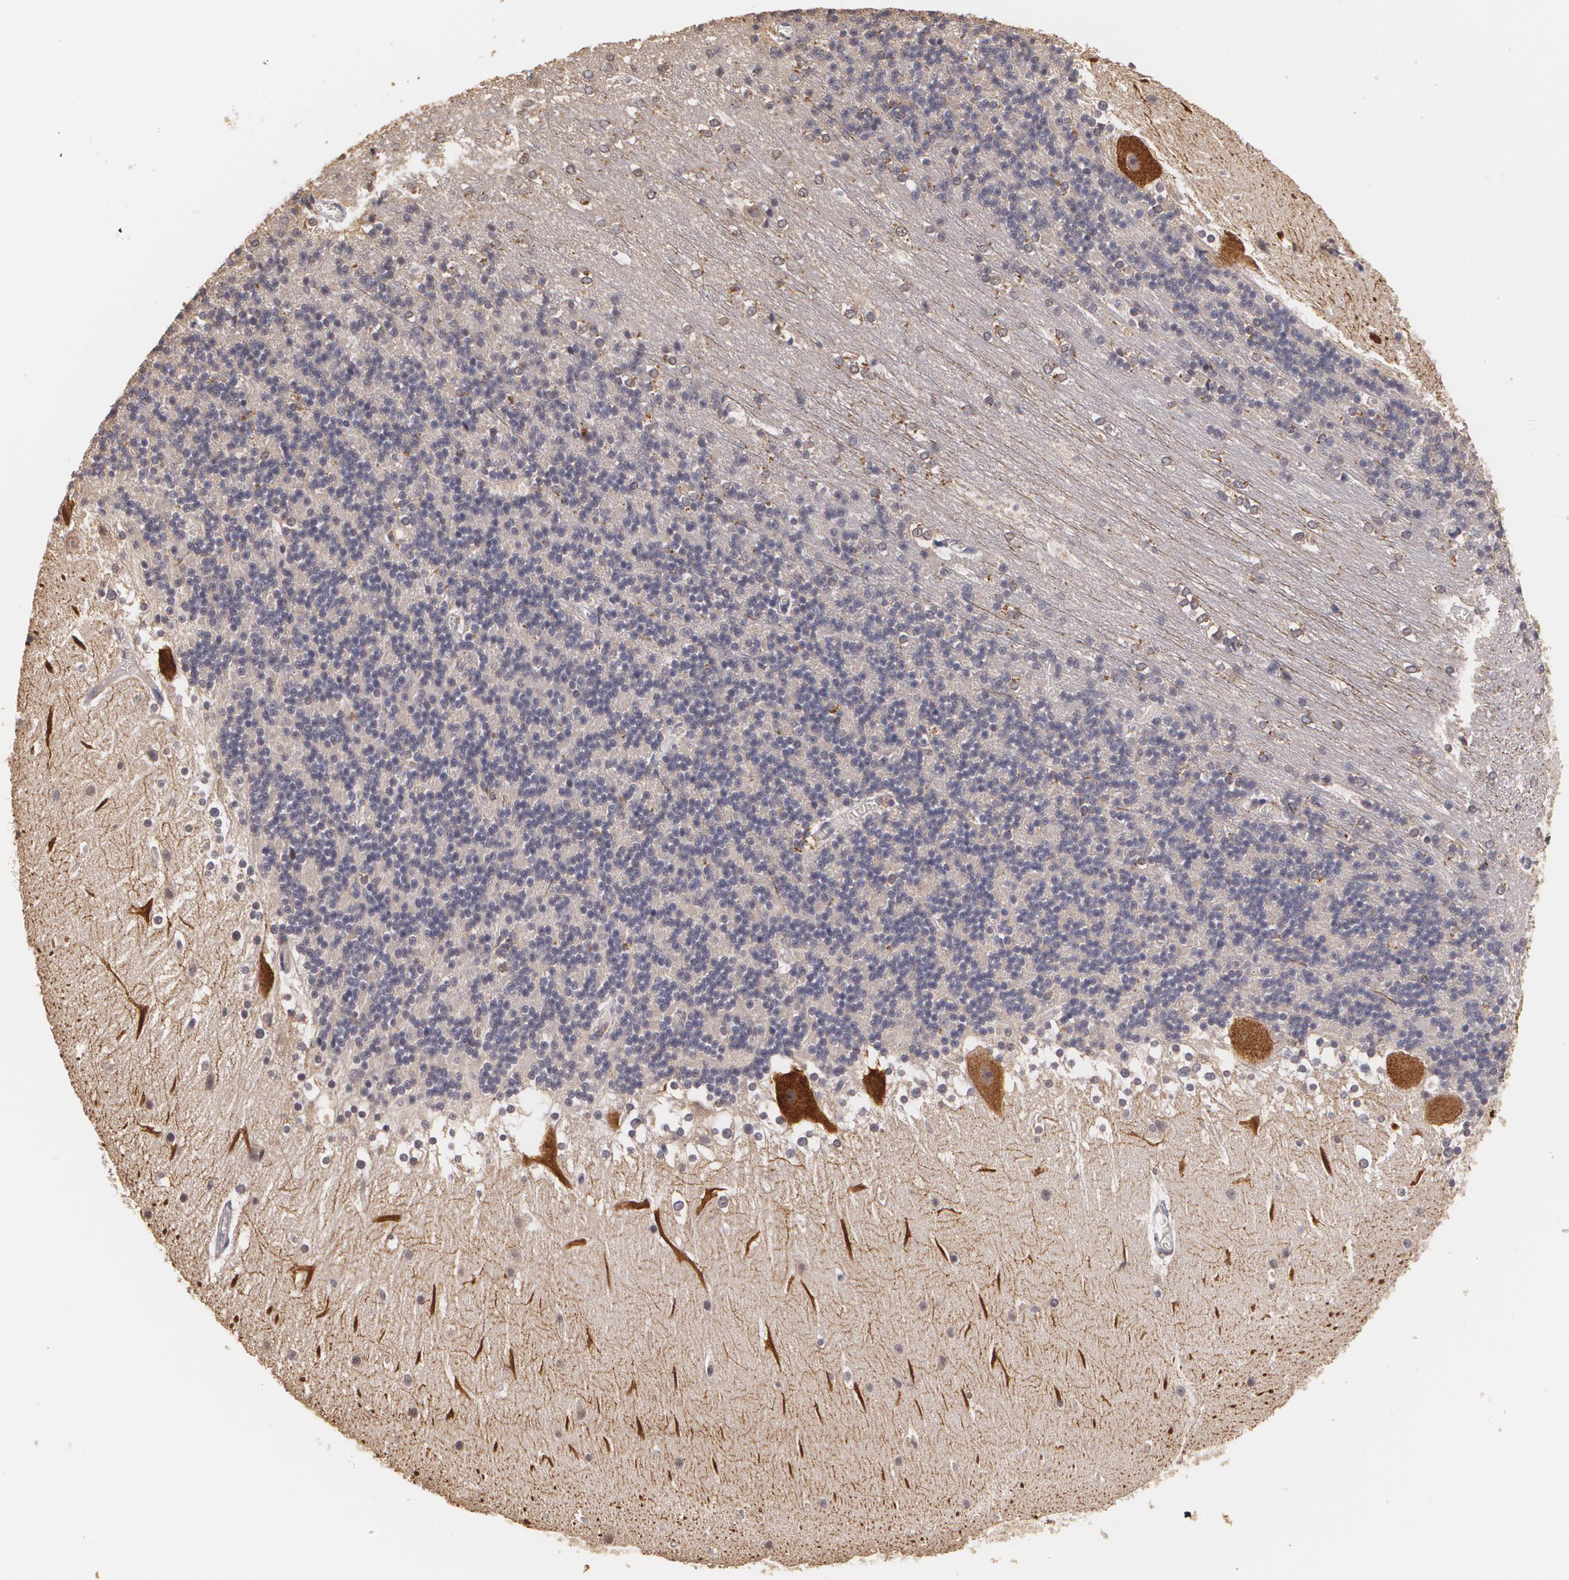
{"staining": {"intensity": "negative", "quantity": "none", "location": "none"}, "tissue": "cerebellum", "cell_type": "Cells in granular layer", "image_type": "normal", "snomed": [{"axis": "morphology", "description": "Normal tissue, NOS"}, {"axis": "topography", "description": "Cerebellum"}], "caption": "This is an immunohistochemistry (IHC) image of unremarkable human cerebellum. There is no positivity in cells in granular layer.", "gene": "BRCA1", "patient": {"sex": "female", "age": 19}}